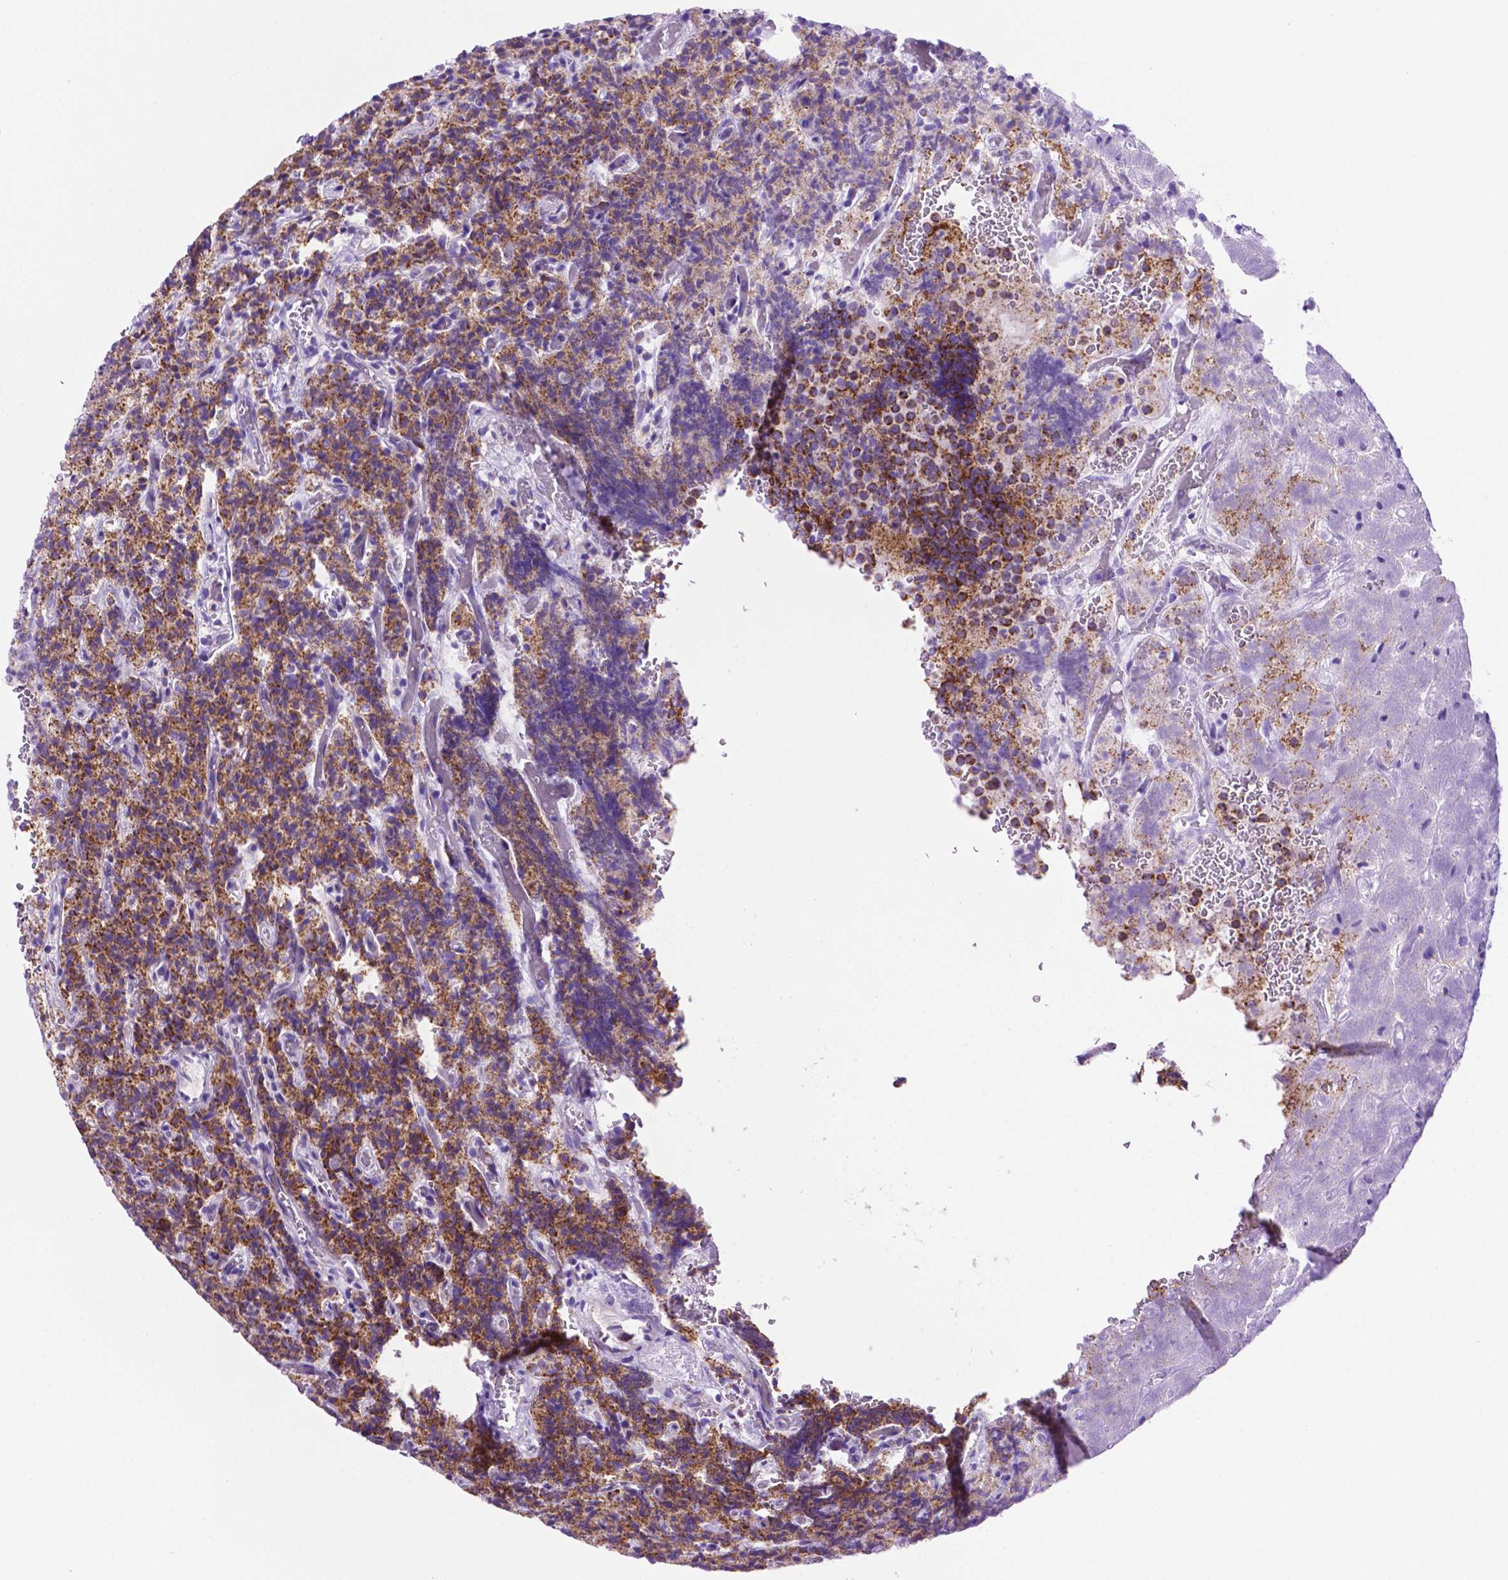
{"staining": {"intensity": "moderate", "quantity": ">75%", "location": "cytoplasmic/membranous"}, "tissue": "carcinoid", "cell_type": "Tumor cells", "image_type": "cancer", "snomed": [{"axis": "morphology", "description": "Carcinoid, malignant, NOS"}, {"axis": "topography", "description": "Pancreas"}], "caption": "The histopathology image reveals a brown stain indicating the presence of a protein in the cytoplasmic/membranous of tumor cells in carcinoid. (DAB = brown stain, brightfield microscopy at high magnification).", "gene": "GDPD5", "patient": {"sex": "male", "age": 36}}